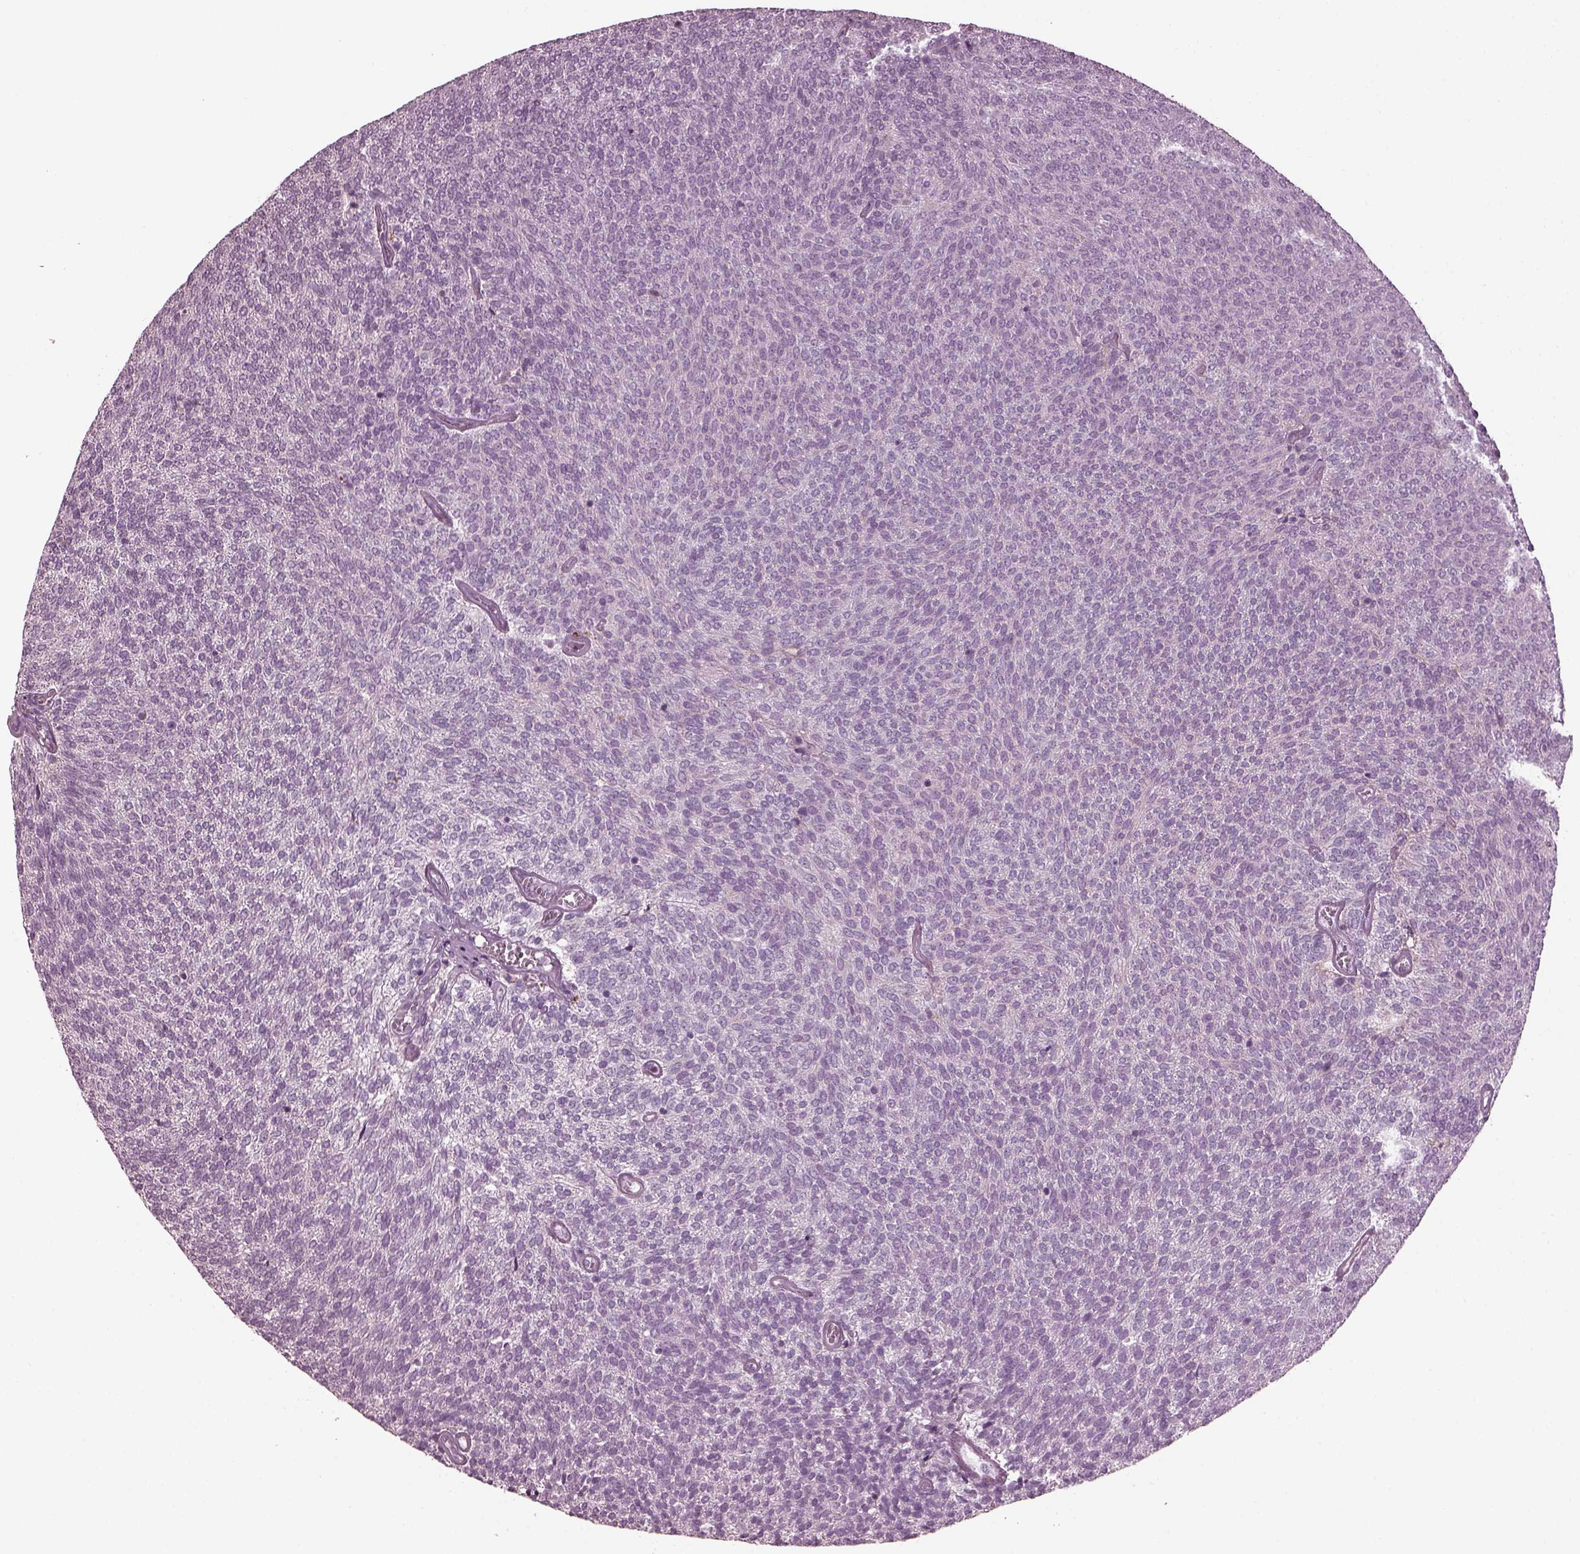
{"staining": {"intensity": "negative", "quantity": "none", "location": "none"}, "tissue": "urothelial cancer", "cell_type": "Tumor cells", "image_type": "cancer", "snomed": [{"axis": "morphology", "description": "Urothelial carcinoma, Low grade"}, {"axis": "topography", "description": "Urinary bladder"}], "caption": "An immunohistochemistry micrograph of urothelial carcinoma (low-grade) is shown. There is no staining in tumor cells of urothelial carcinoma (low-grade). (Immunohistochemistry, brightfield microscopy, high magnification).", "gene": "GDF11", "patient": {"sex": "male", "age": 77}}